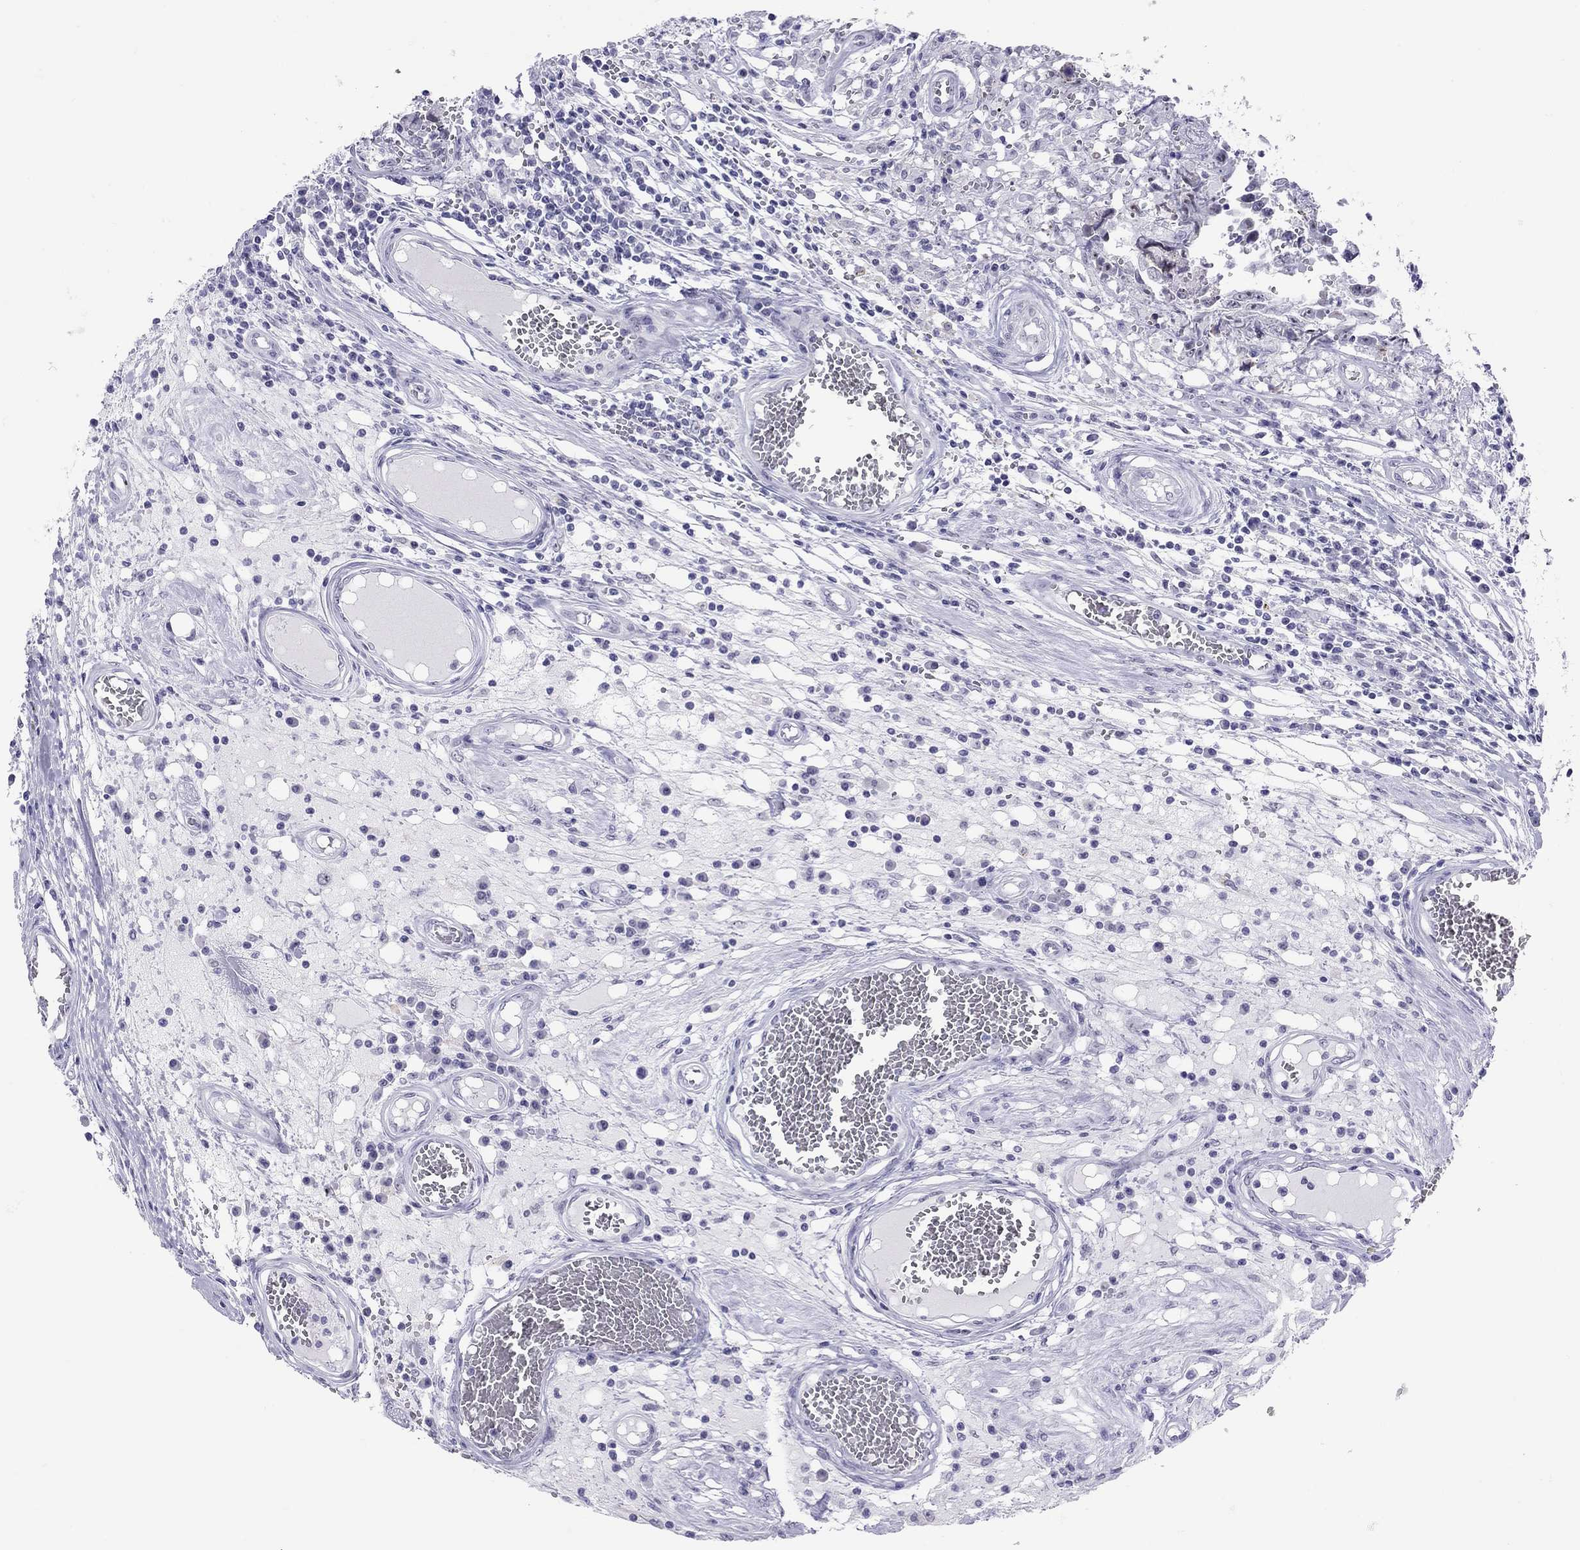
{"staining": {"intensity": "negative", "quantity": "none", "location": "none"}, "tissue": "testis cancer", "cell_type": "Tumor cells", "image_type": "cancer", "snomed": [{"axis": "morphology", "description": "Carcinoma, Embryonal, NOS"}, {"axis": "topography", "description": "Testis"}], "caption": "Tumor cells show no significant protein positivity in testis cancer.", "gene": "LYAR", "patient": {"sex": "male", "age": 36}}